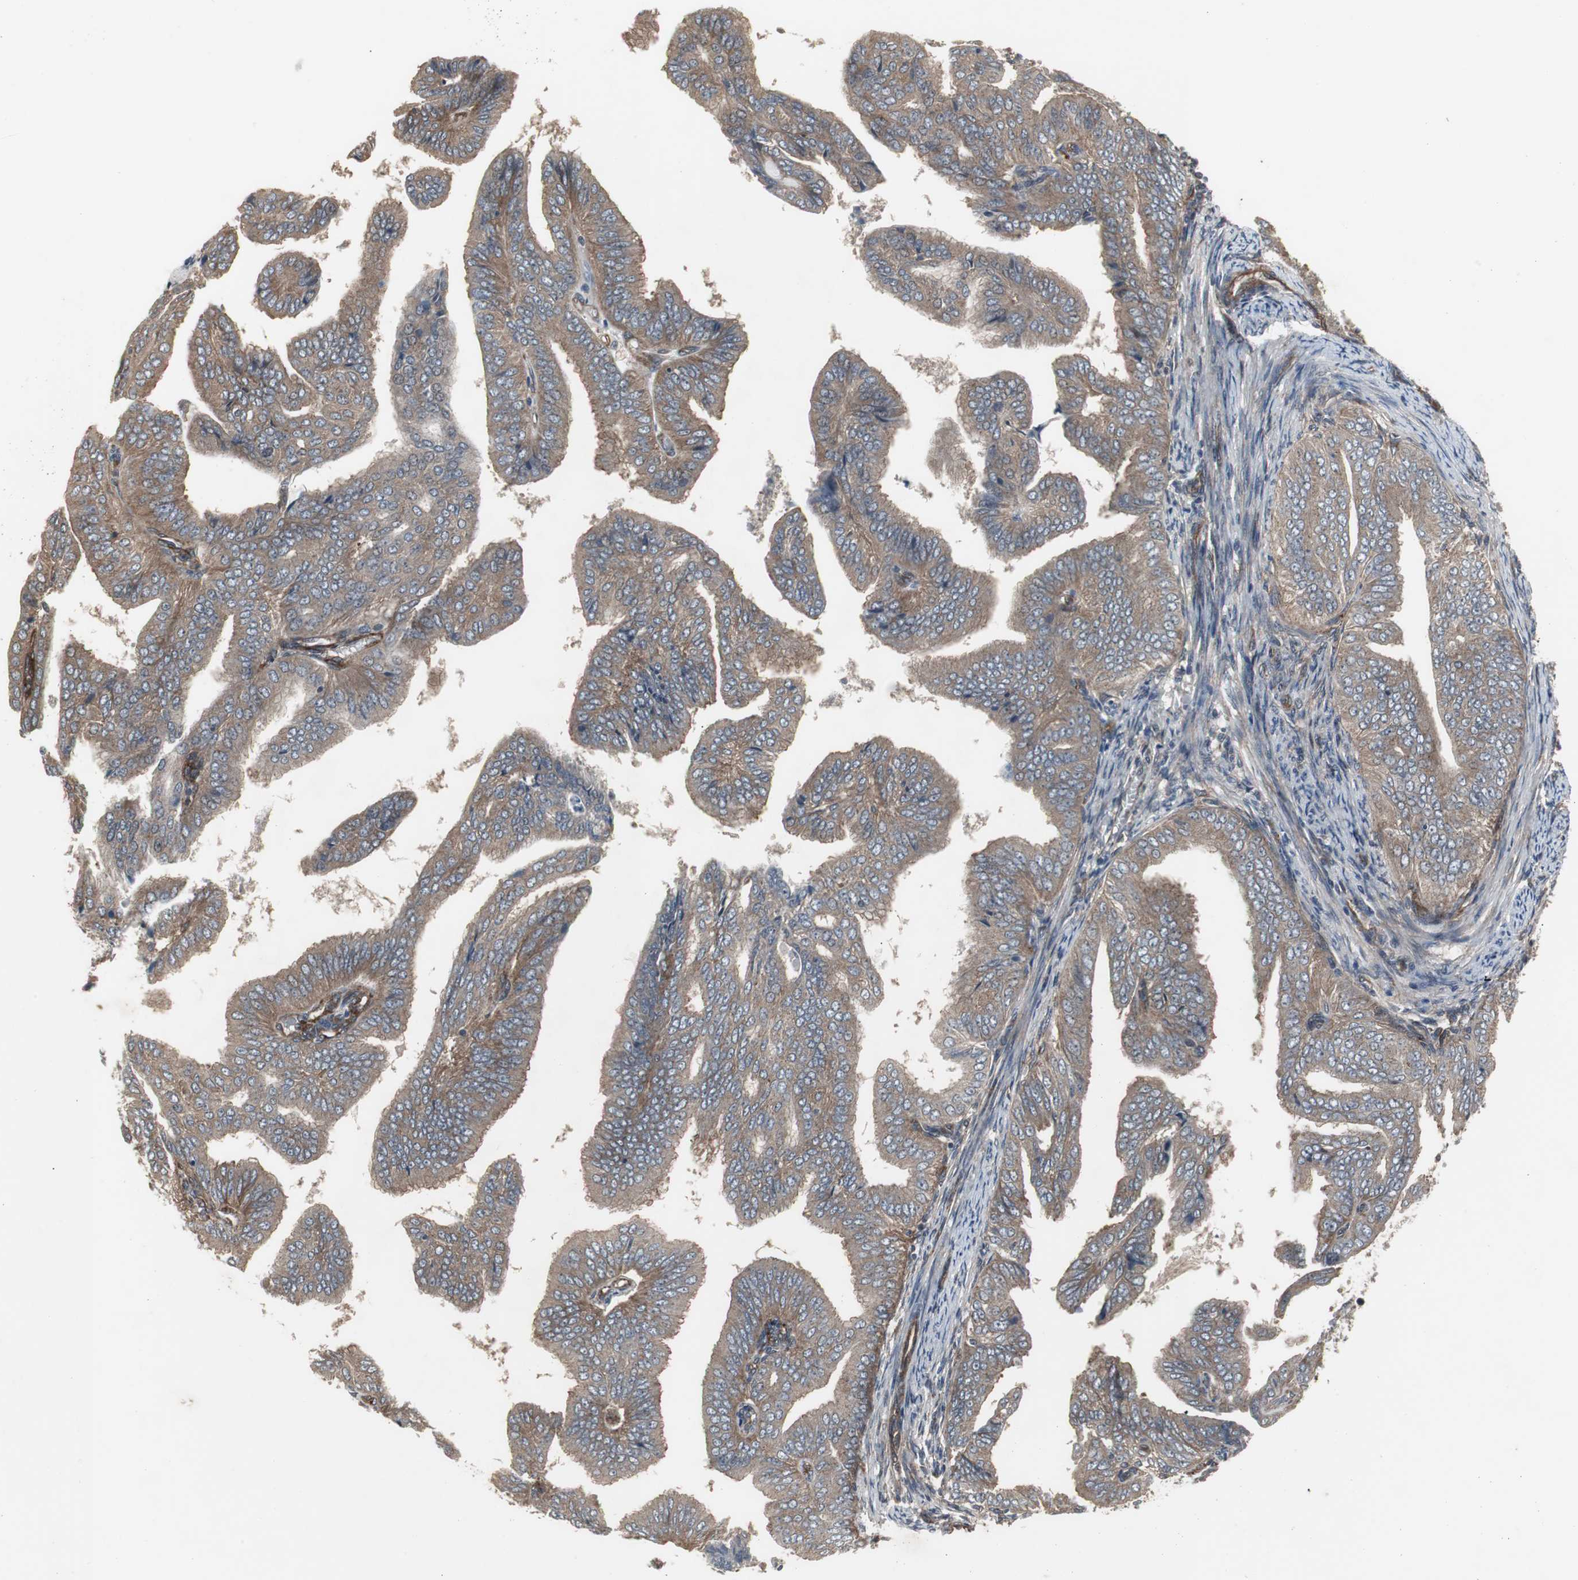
{"staining": {"intensity": "moderate", "quantity": ">75%", "location": "cytoplasmic/membranous"}, "tissue": "endometrial cancer", "cell_type": "Tumor cells", "image_type": "cancer", "snomed": [{"axis": "morphology", "description": "Adenocarcinoma, NOS"}, {"axis": "topography", "description": "Endometrium"}], "caption": "Endometrial cancer was stained to show a protein in brown. There is medium levels of moderate cytoplasmic/membranous expression in approximately >75% of tumor cells. The staining was performed using DAB (3,3'-diaminobenzidine) to visualize the protein expression in brown, while the nuclei were stained in blue with hematoxylin (Magnification: 20x).", "gene": "ATP2B2", "patient": {"sex": "female", "age": 58}}